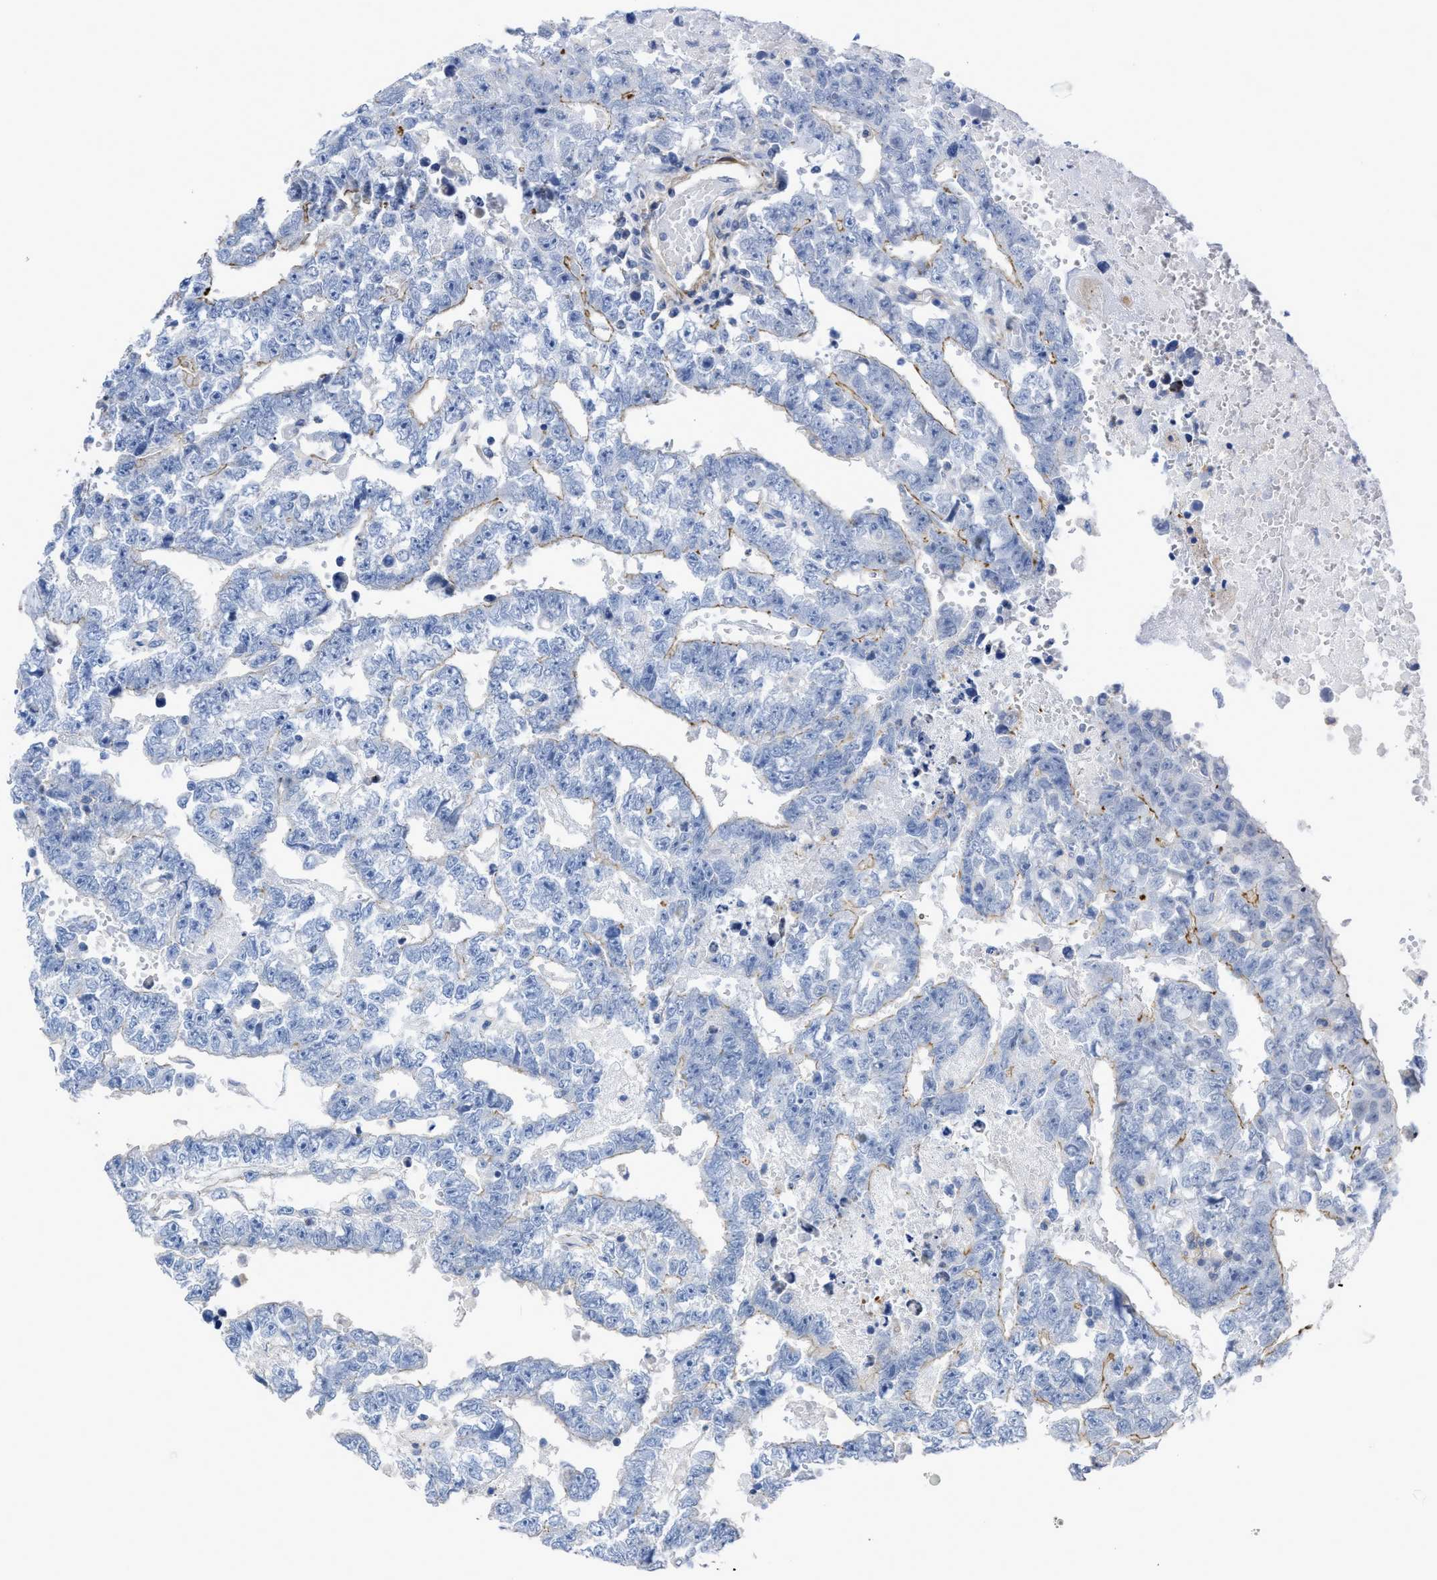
{"staining": {"intensity": "weak", "quantity": "<25%", "location": "cytoplasmic/membranous"}, "tissue": "testis cancer", "cell_type": "Tumor cells", "image_type": "cancer", "snomed": [{"axis": "morphology", "description": "Carcinoma, Embryonal, NOS"}, {"axis": "topography", "description": "Testis"}], "caption": "Testis embryonal carcinoma was stained to show a protein in brown. There is no significant expression in tumor cells.", "gene": "PRMT2", "patient": {"sex": "male", "age": 25}}